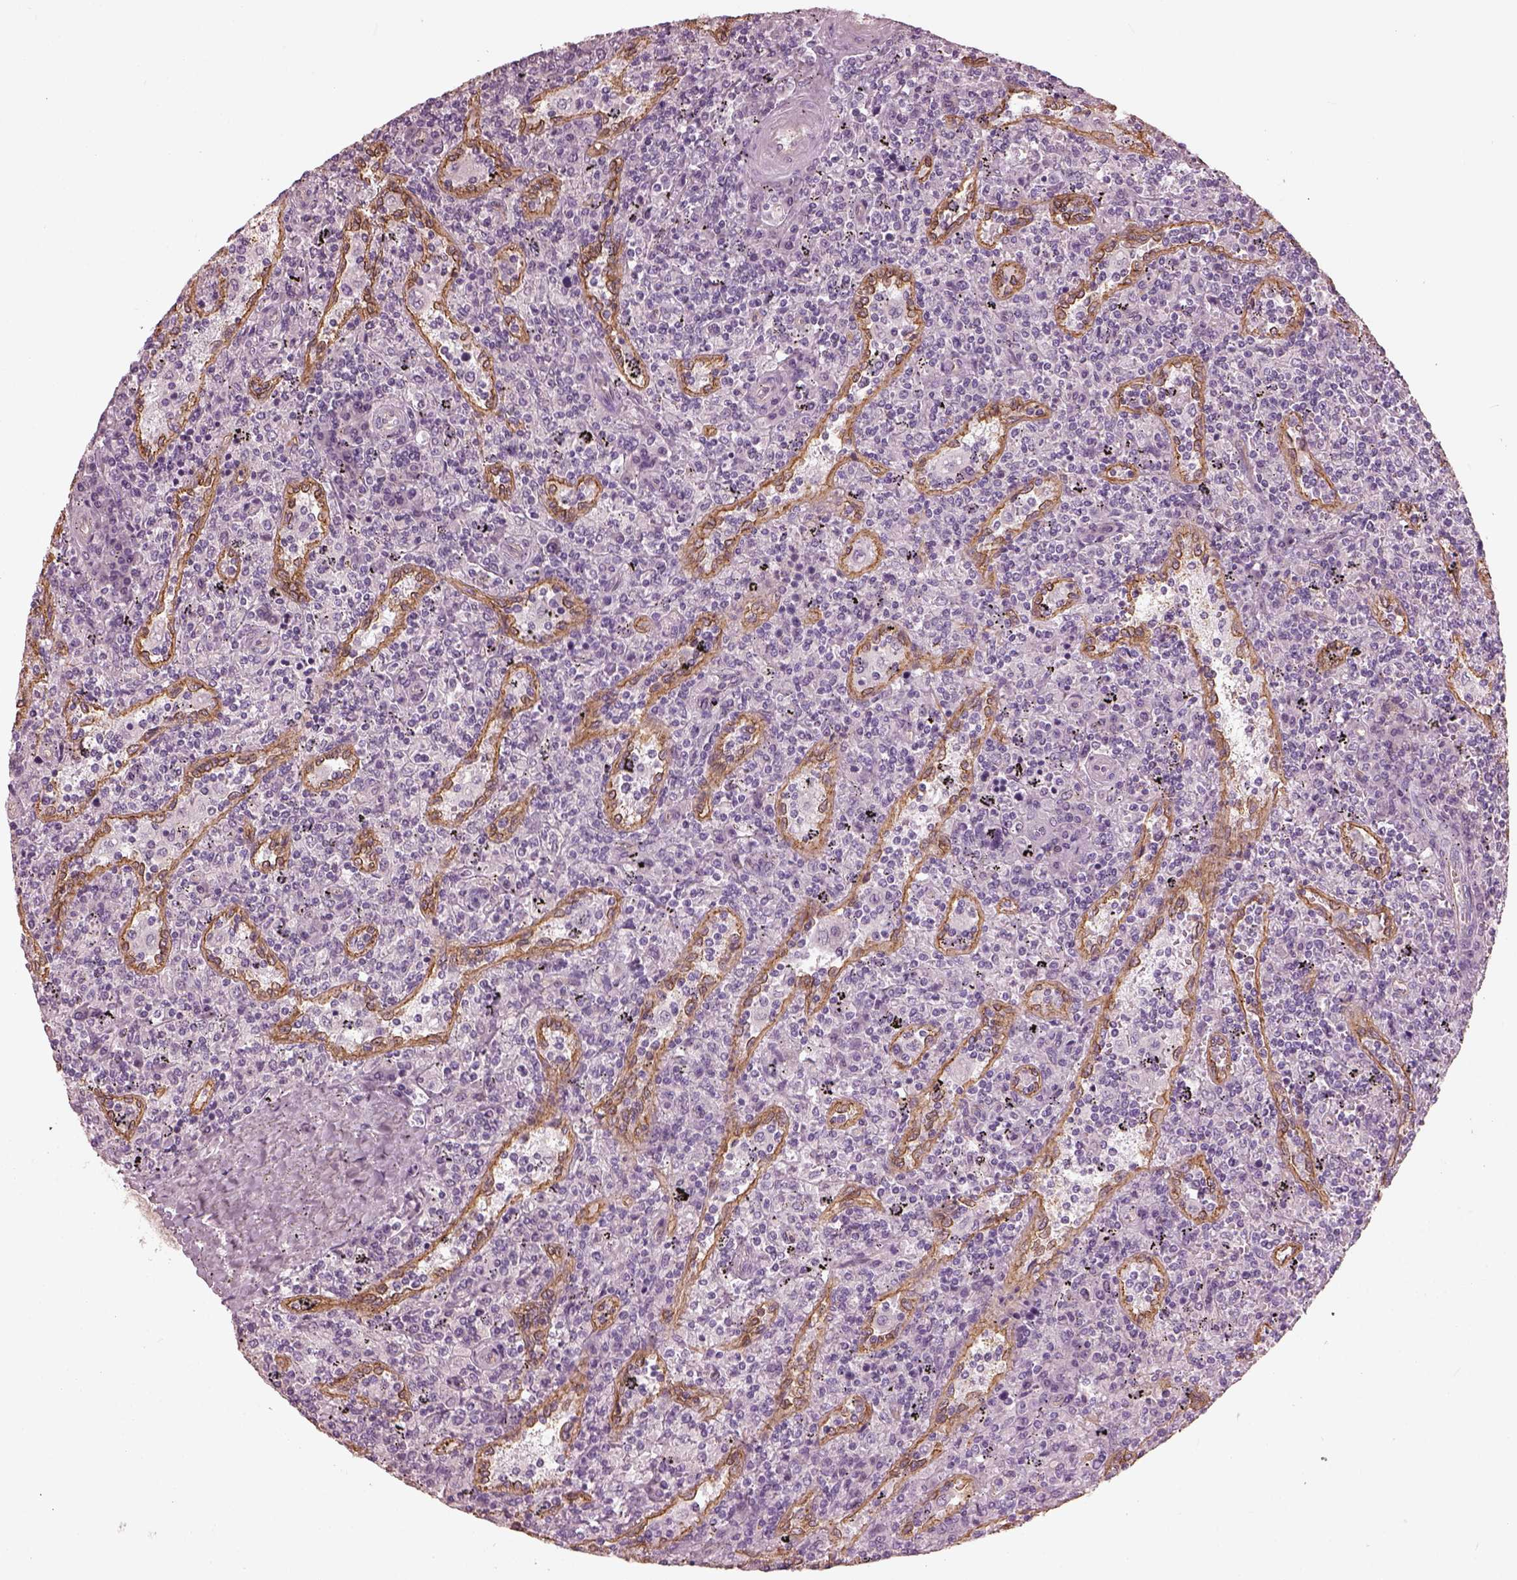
{"staining": {"intensity": "negative", "quantity": "none", "location": "none"}, "tissue": "lymphoma", "cell_type": "Tumor cells", "image_type": "cancer", "snomed": [{"axis": "morphology", "description": "Malignant lymphoma, non-Hodgkin's type, Low grade"}, {"axis": "topography", "description": "Spleen"}], "caption": "Tumor cells are negative for protein expression in human lymphoma. Brightfield microscopy of IHC stained with DAB (3,3'-diaminobenzidine) (brown) and hematoxylin (blue), captured at high magnification.", "gene": "EIF4E1B", "patient": {"sex": "male", "age": 62}}